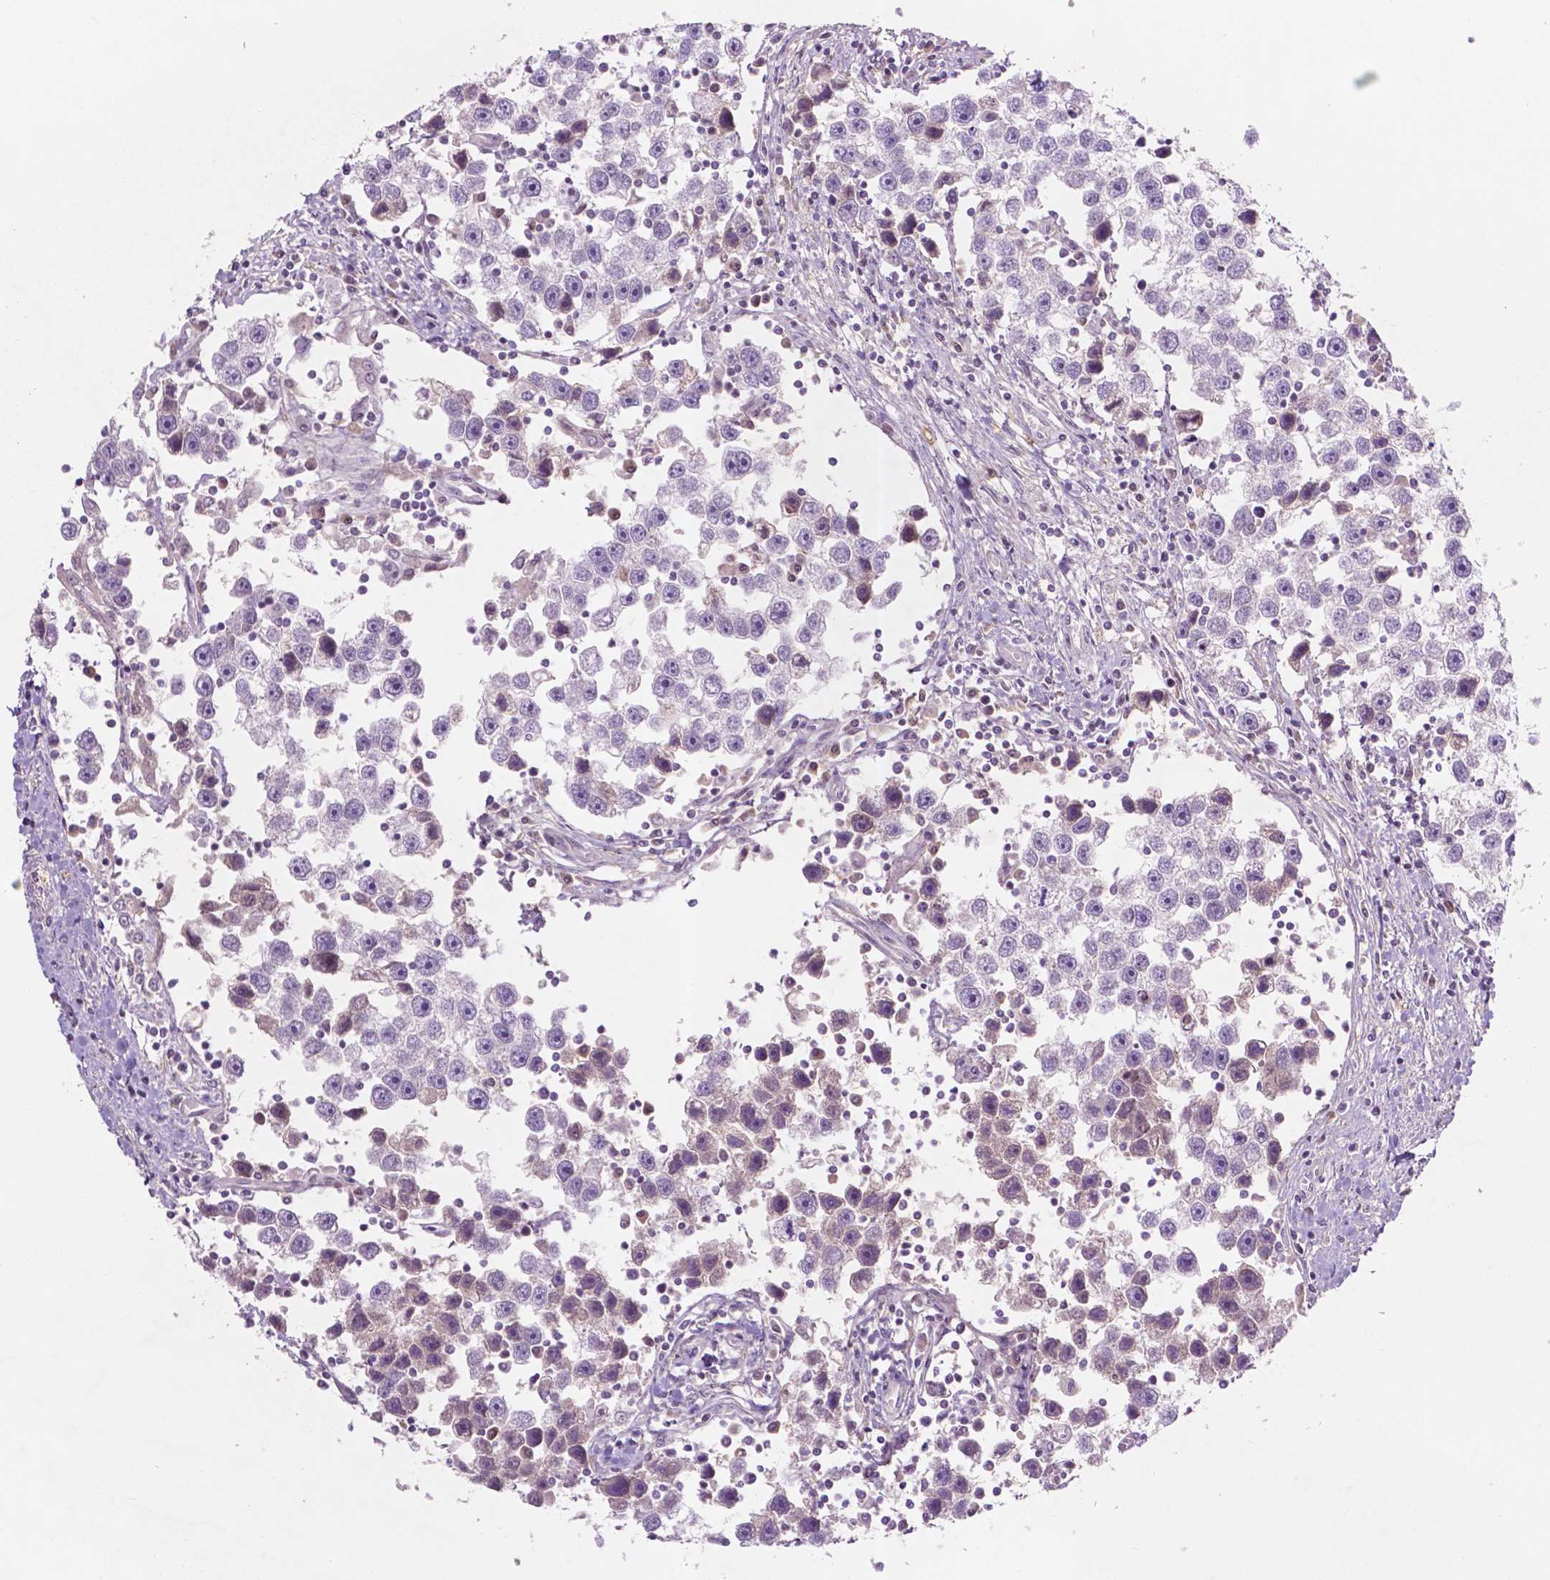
{"staining": {"intensity": "negative", "quantity": "none", "location": "none"}, "tissue": "testis cancer", "cell_type": "Tumor cells", "image_type": "cancer", "snomed": [{"axis": "morphology", "description": "Seminoma, NOS"}, {"axis": "topography", "description": "Testis"}], "caption": "Protein analysis of testis seminoma reveals no significant staining in tumor cells. (DAB (3,3'-diaminobenzidine) immunohistochemistry, high magnification).", "gene": "GPR37", "patient": {"sex": "male", "age": 30}}